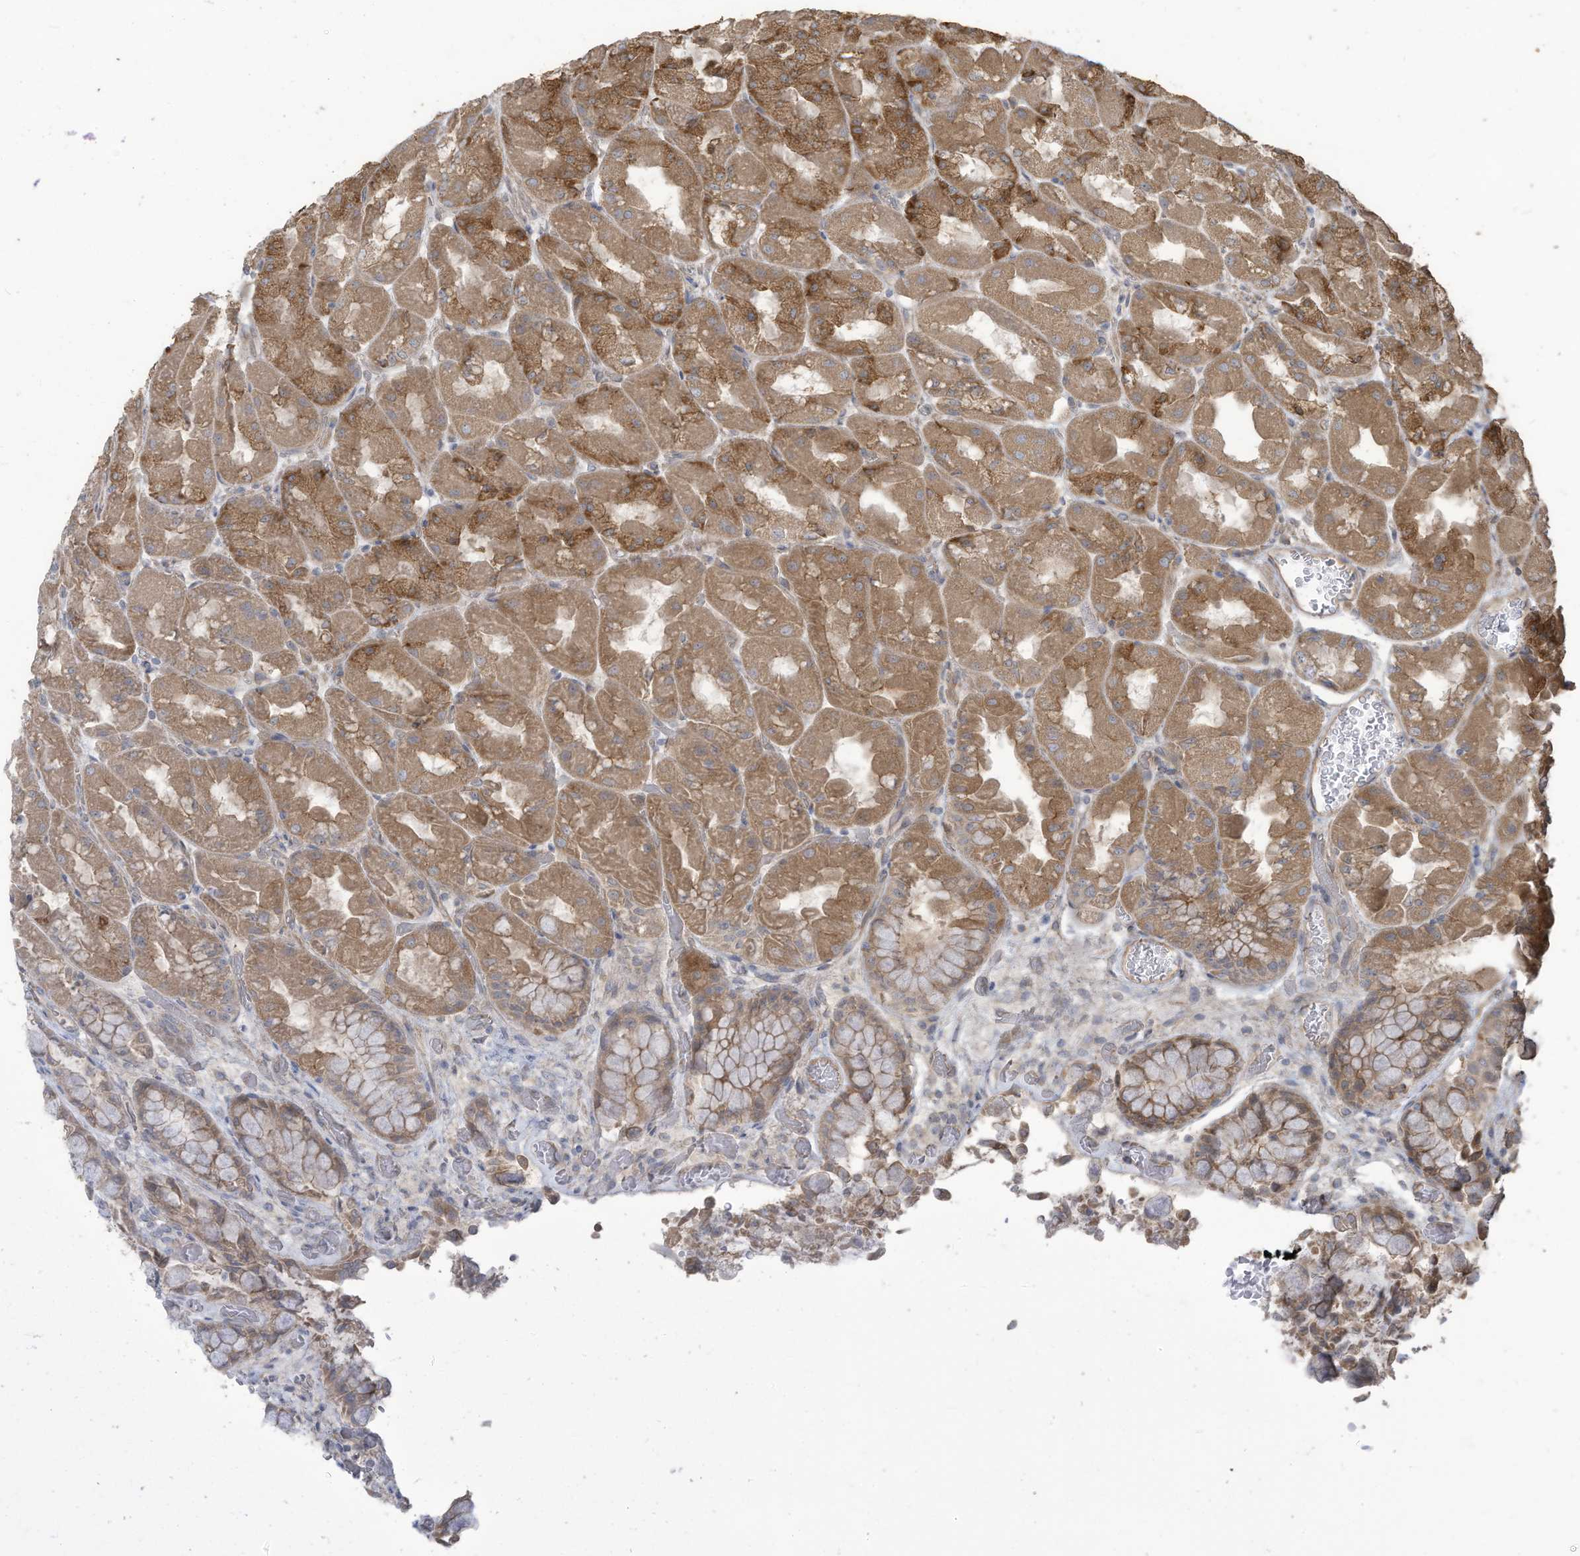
{"staining": {"intensity": "moderate", "quantity": ">75%", "location": "cytoplasmic/membranous"}, "tissue": "stomach", "cell_type": "Glandular cells", "image_type": "normal", "snomed": [{"axis": "morphology", "description": "Normal tissue, NOS"}, {"axis": "topography", "description": "Stomach"}], "caption": "Immunohistochemistry (IHC) (DAB (3,3'-diaminobenzidine)) staining of benign human stomach reveals moderate cytoplasmic/membranous protein positivity in approximately >75% of glandular cells. The staining is performed using DAB brown chromogen to label protein expression. The nuclei are counter-stained blue using hematoxylin.", "gene": "MAGIX", "patient": {"sex": "female", "age": 61}}